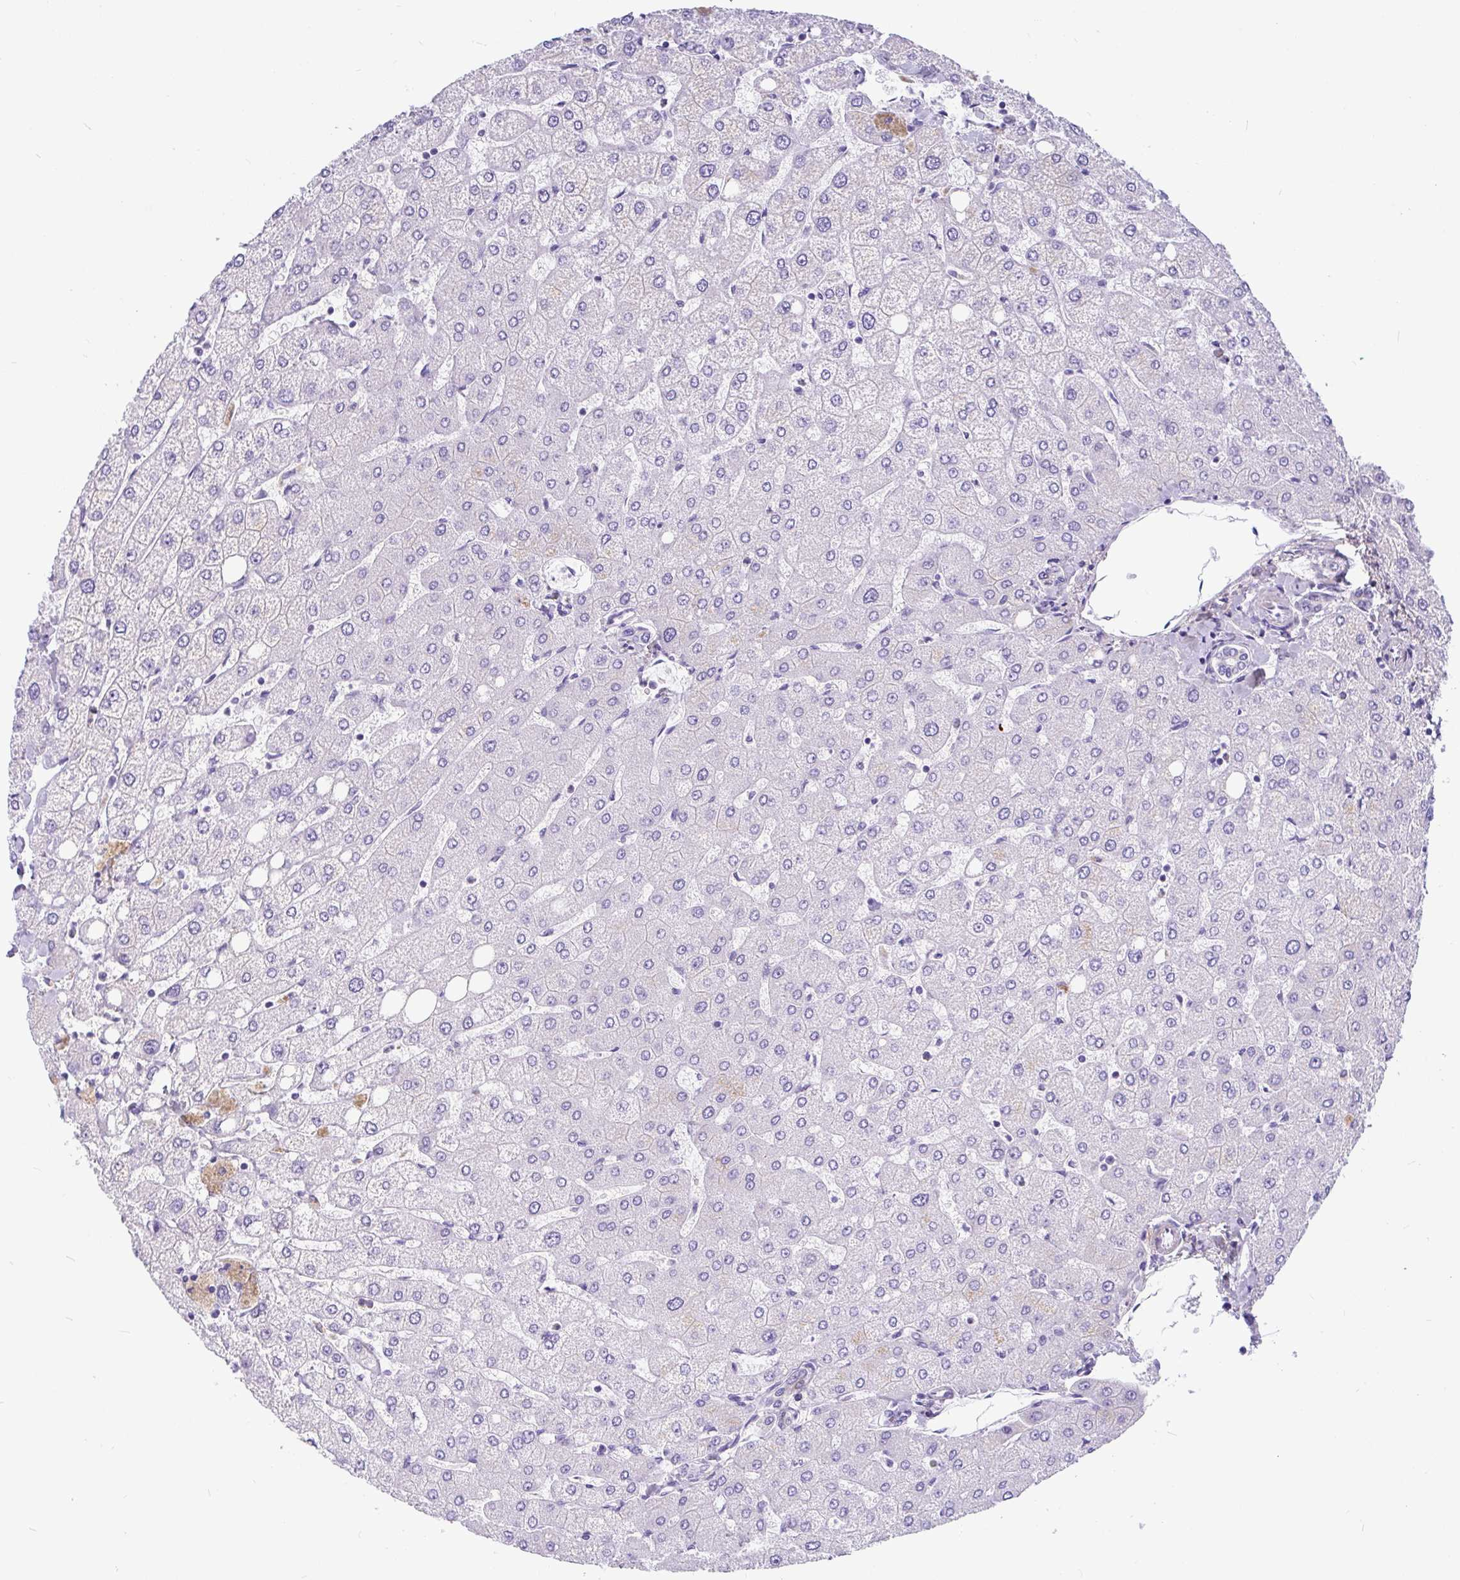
{"staining": {"intensity": "negative", "quantity": "none", "location": "none"}, "tissue": "liver", "cell_type": "Cholangiocytes", "image_type": "normal", "snomed": [{"axis": "morphology", "description": "Normal tissue, NOS"}, {"axis": "topography", "description": "Liver"}], "caption": "High power microscopy histopathology image of an immunohistochemistry micrograph of unremarkable liver, revealing no significant expression in cholangiocytes. (DAB IHC with hematoxylin counter stain).", "gene": "KIAA2013", "patient": {"sex": "female", "age": 54}}